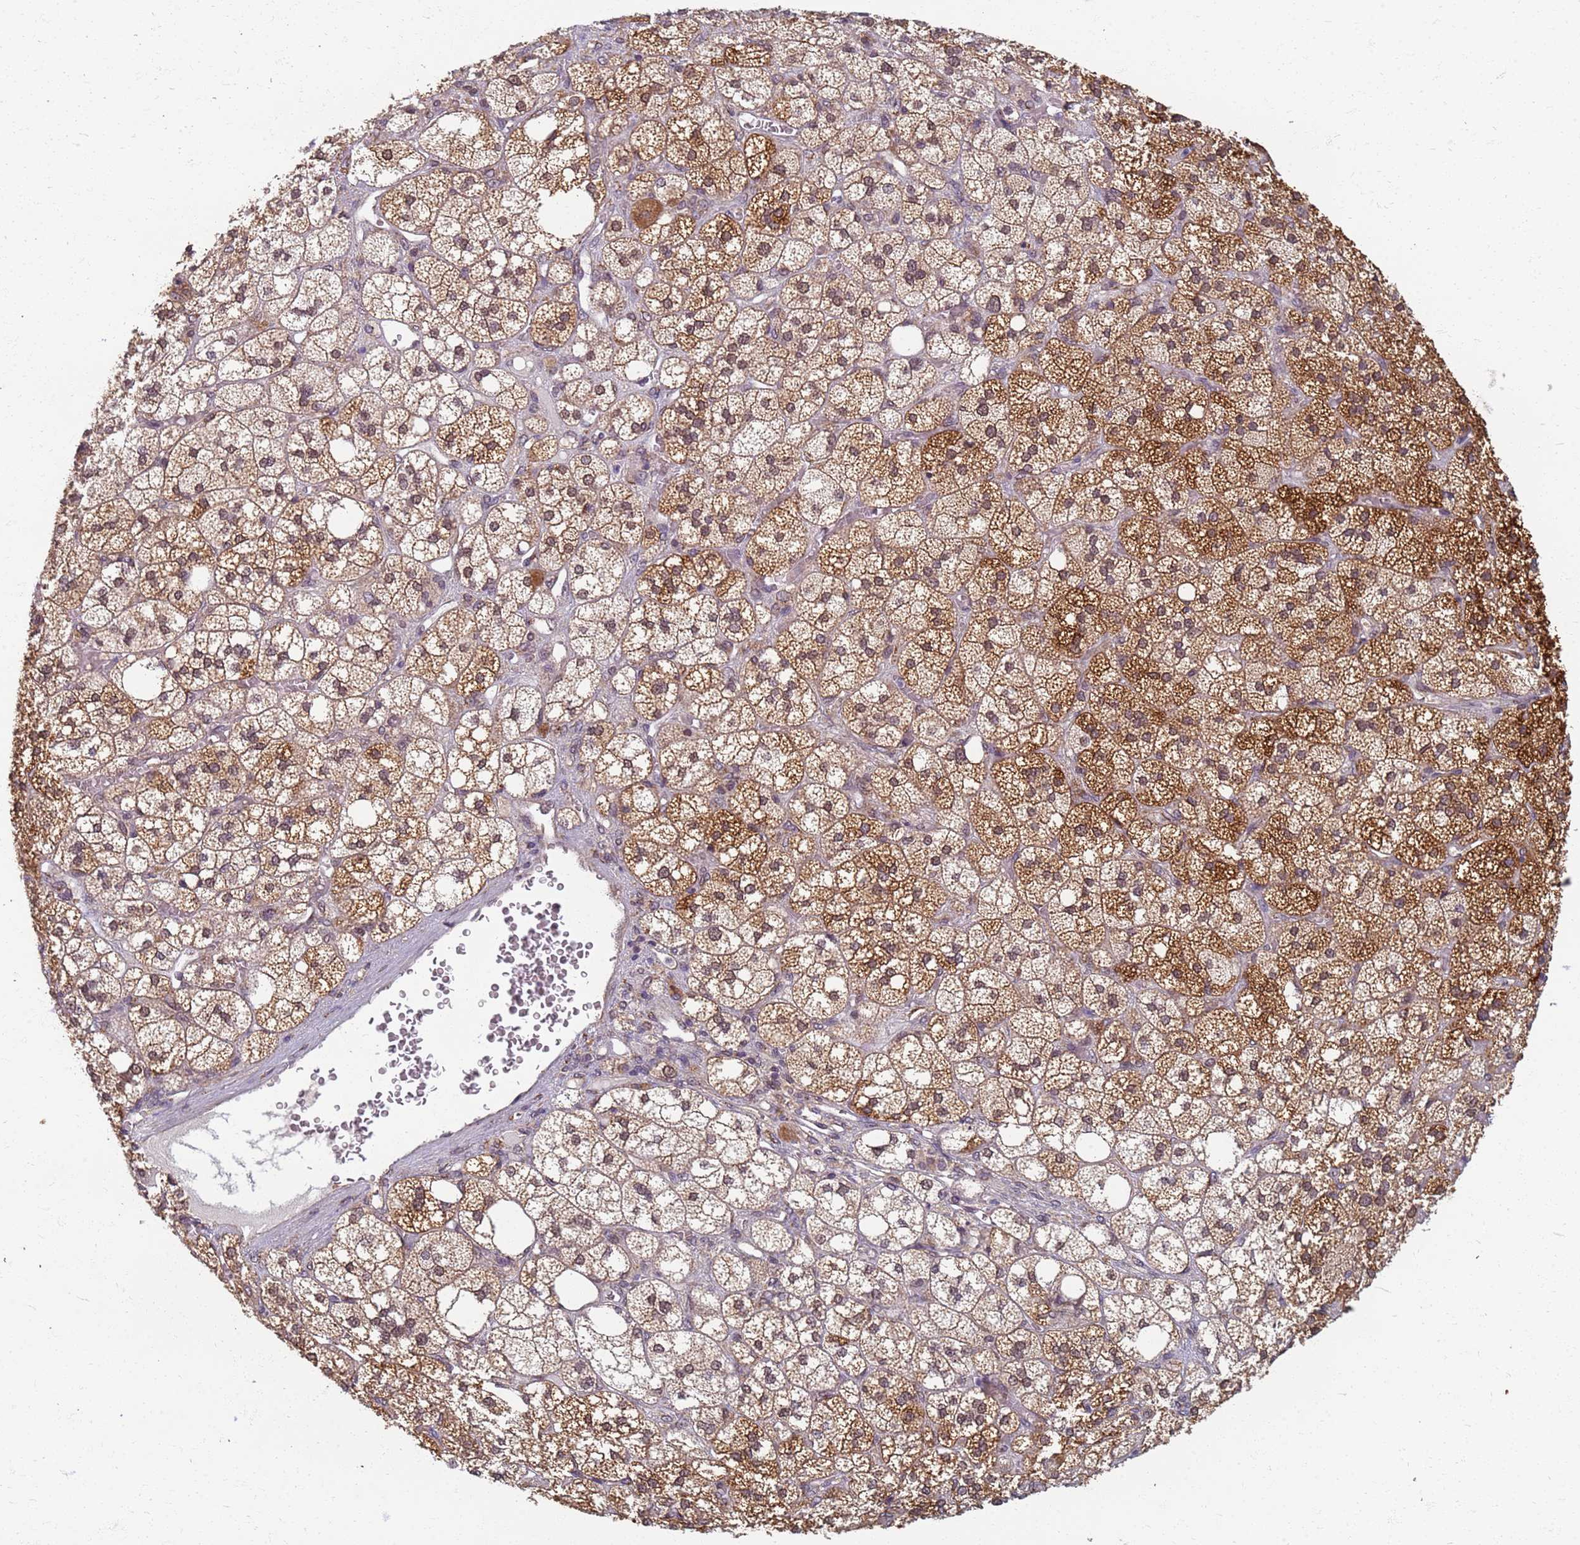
{"staining": {"intensity": "moderate", "quantity": ">75%", "location": "cytoplasmic/membranous,nuclear"}, "tissue": "adrenal gland", "cell_type": "Glandular cells", "image_type": "normal", "snomed": [{"axis": "morphology", "description": "Normal tissue, NOS"}, {"axis": "topography", "description": "Adrenal gland"}], "caption": "The histopathology image demonstrates a brown stain indicating the presence of a protein in the cytoplasmic/membranous,nuclear of glandular cells in adrenal gland. Using DAB (brown) and hematoxylin (blue) stains, captured at high magnification using brightfield microscopy.", "gene": "ITGB4", "patient": {"sex": "male", "age": 61}}